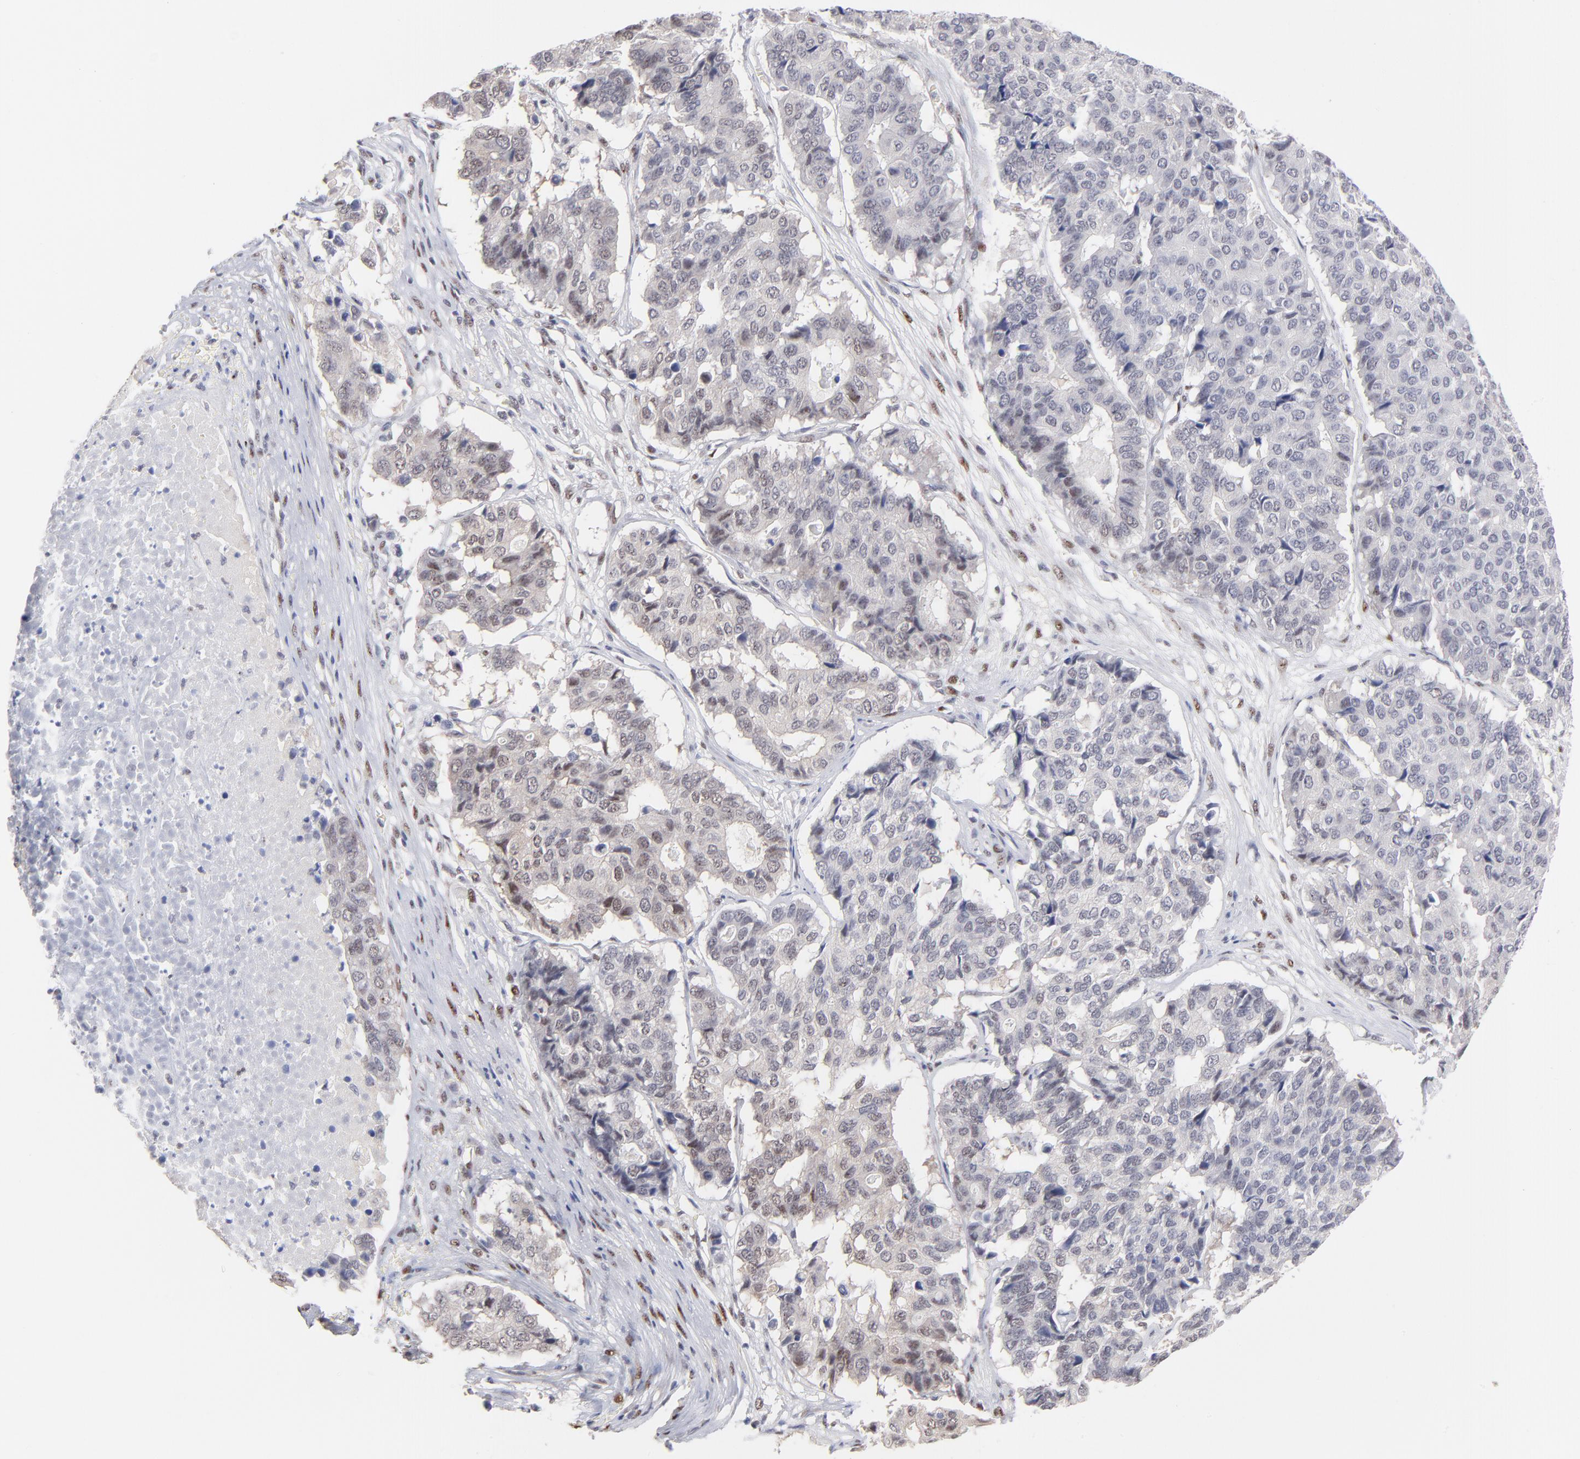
{"staining": {"intensity": "negative", "quantity": "none", "location": "none"}, "tissue": "pancreatic cancer", "cell_type": "Tumor cells", "image_type": "cancer", "snomed": [{"axis": "morphology", "description": "Adenocarcinoma, NOS"}, {"axis": "topography", "description": "Pancreas"}], "caption": "This is a histopathology image of immunohistochemistry (IHC) staining of pancreatic cancer, which shows no staining in tumor cells.", "gene": "STAT3", "patient": {"sex": "male", "age": 50}}